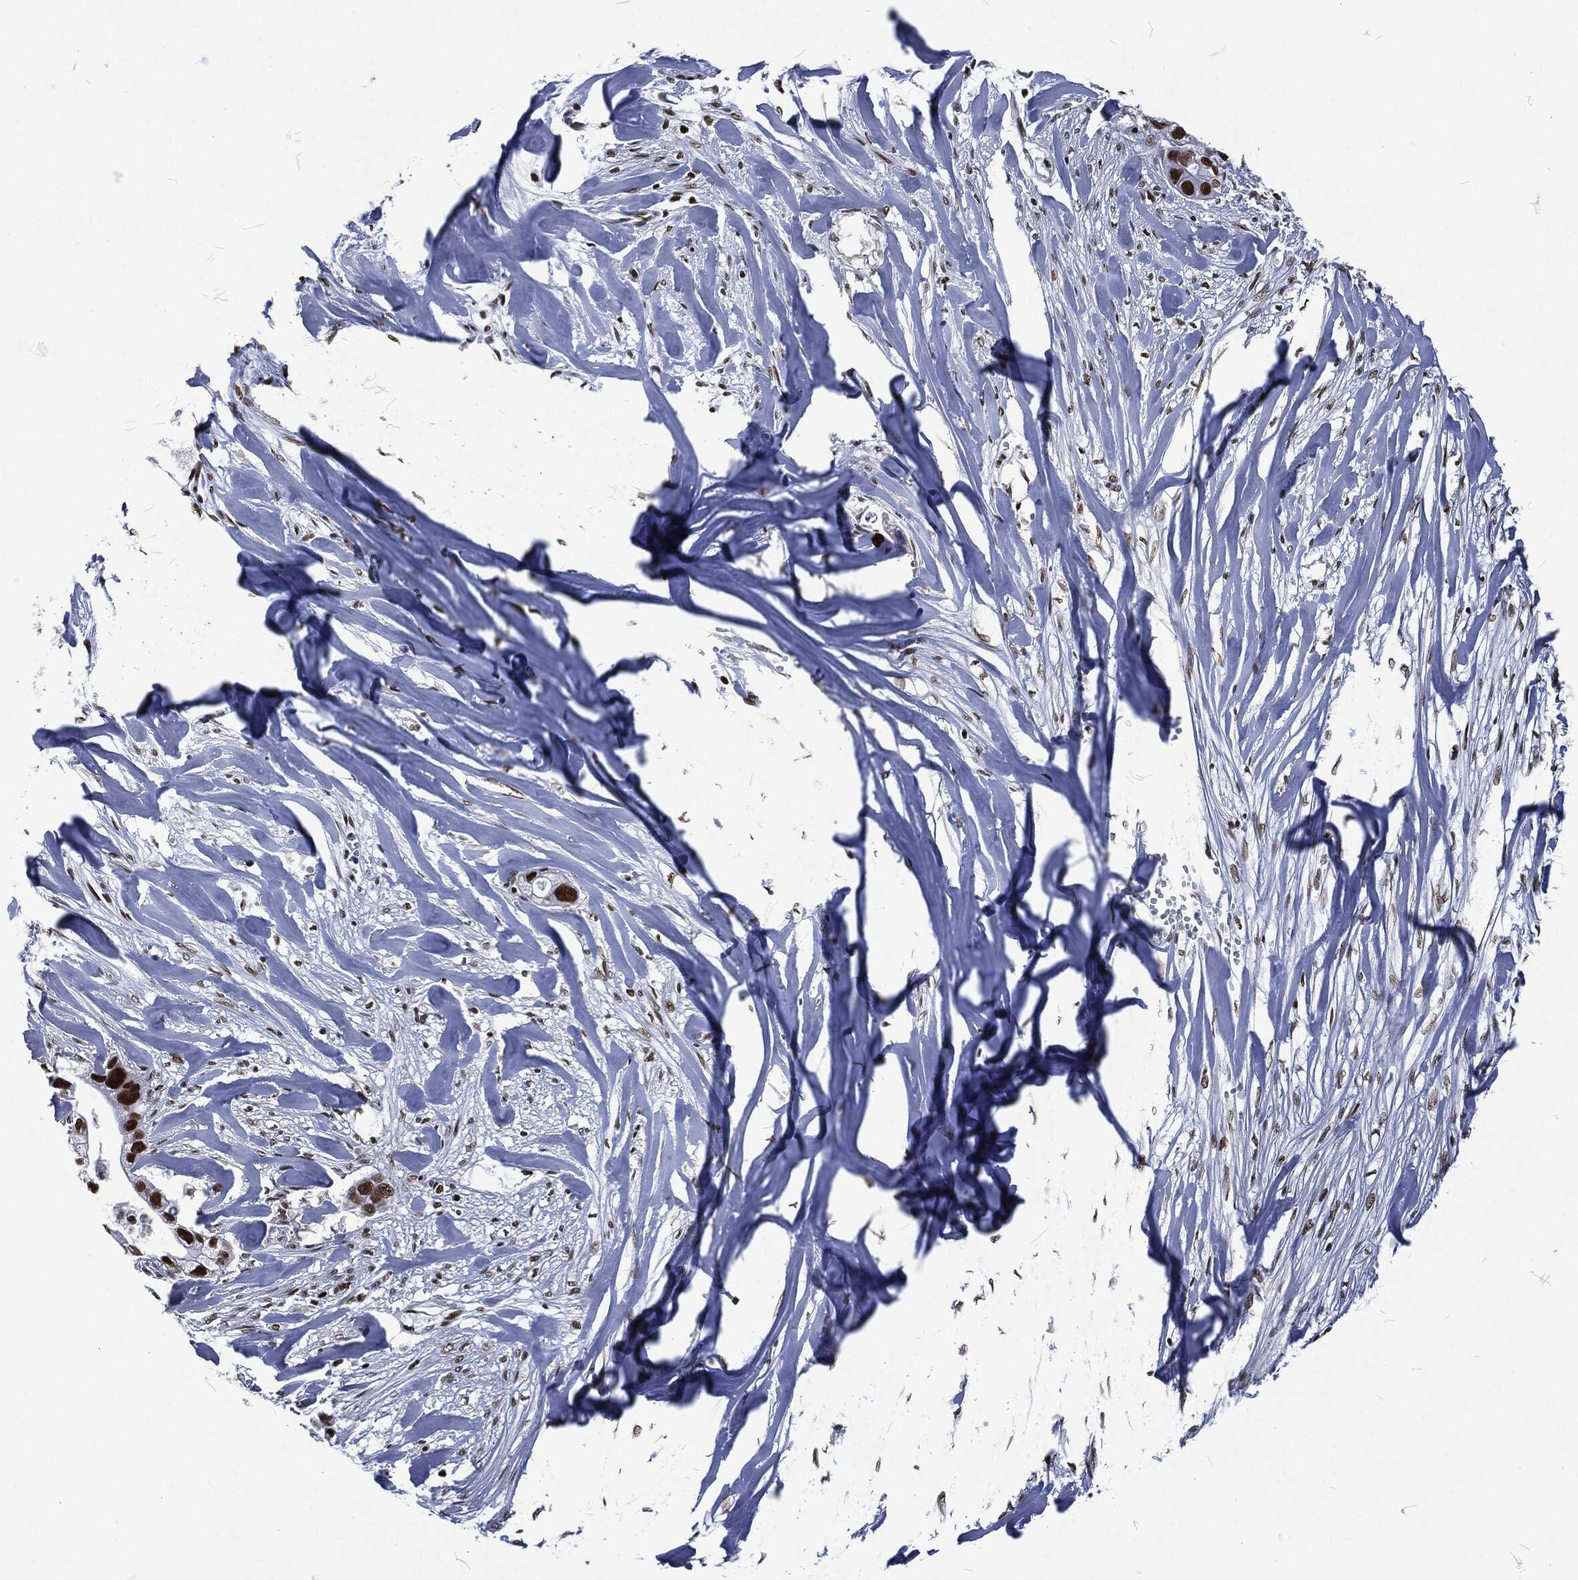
{"staining": {"intensity": "strong", "quantity": ">75%", "location": "nuclear"}, "tissue": "pancreatic cancer", "cell_type": "Tumor cells", "image_type": "cancer", "snomed": [{"axis": "morphology", "description": "Adenocarcinoma, NOS"}, {"axis": "topography", "description": "Pancreas"}], "caption": "Protein staining of pancreatic cancer (adenocarcinoma) tissue reveals strong nuclear staining in about >75% of tumor cells.", "gene": "DCPS", "patient": {"sex": "male", "age": 61}}